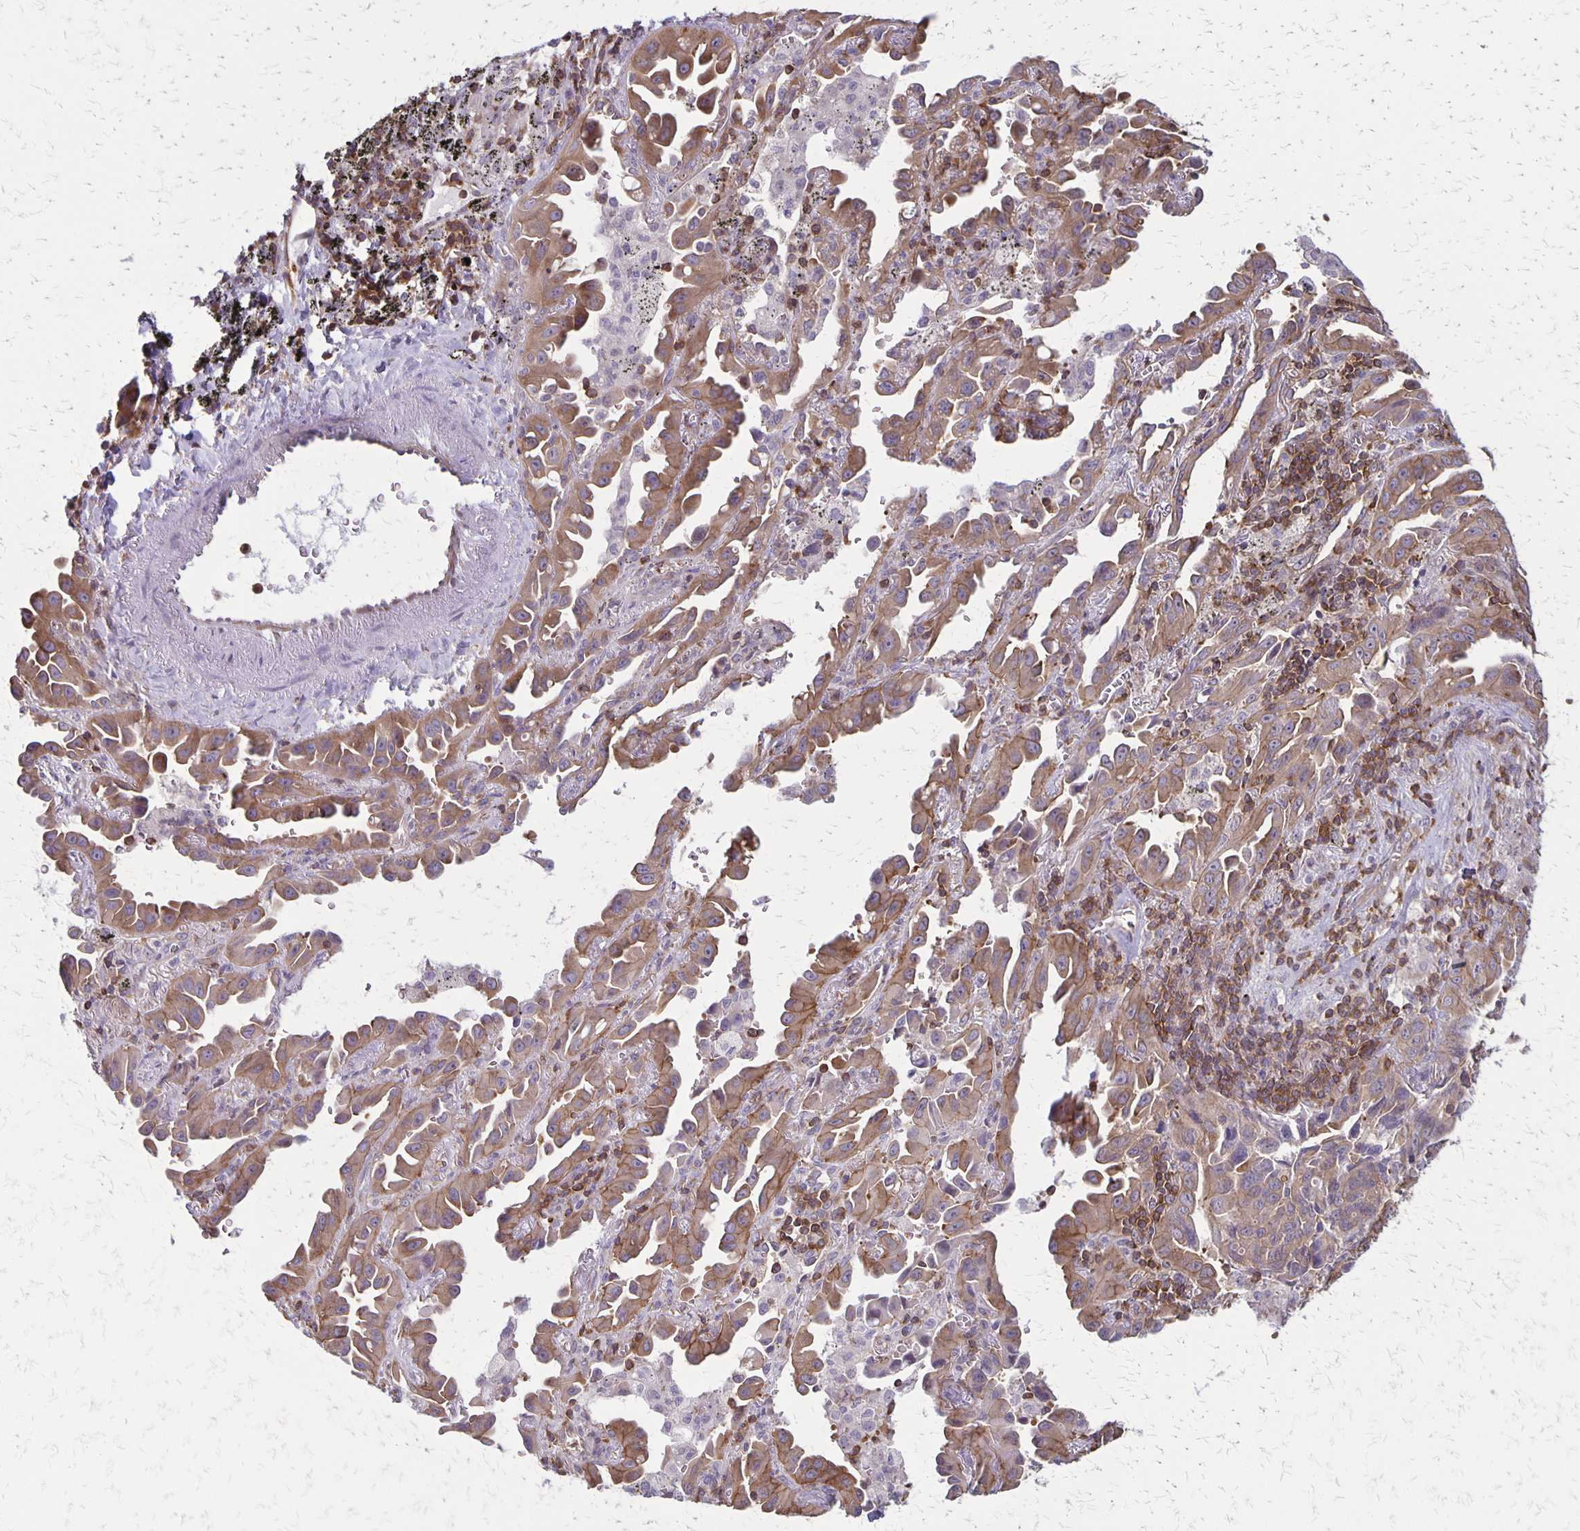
{"staining": {"intensity": "moderate", "quantity": ">75%", "location": "cytoplasmic/membranous"}, "tissue": "lung cancer", "cell_type": "Tumor cells", "image_type": "cancer", "snomed": [{"axis": "morphology", "description": "Adenocarcinoma, NOS"}, {"axis": "topography", "description": "Lung"}], "caption": "An image of lung adenocarcinoma stained for a protein reveals moderate cytoplasmic/membranous brown staining in tumor cells.", "gene": "SEPTIN5", "patient": {"sex": "male", "age": 68}}